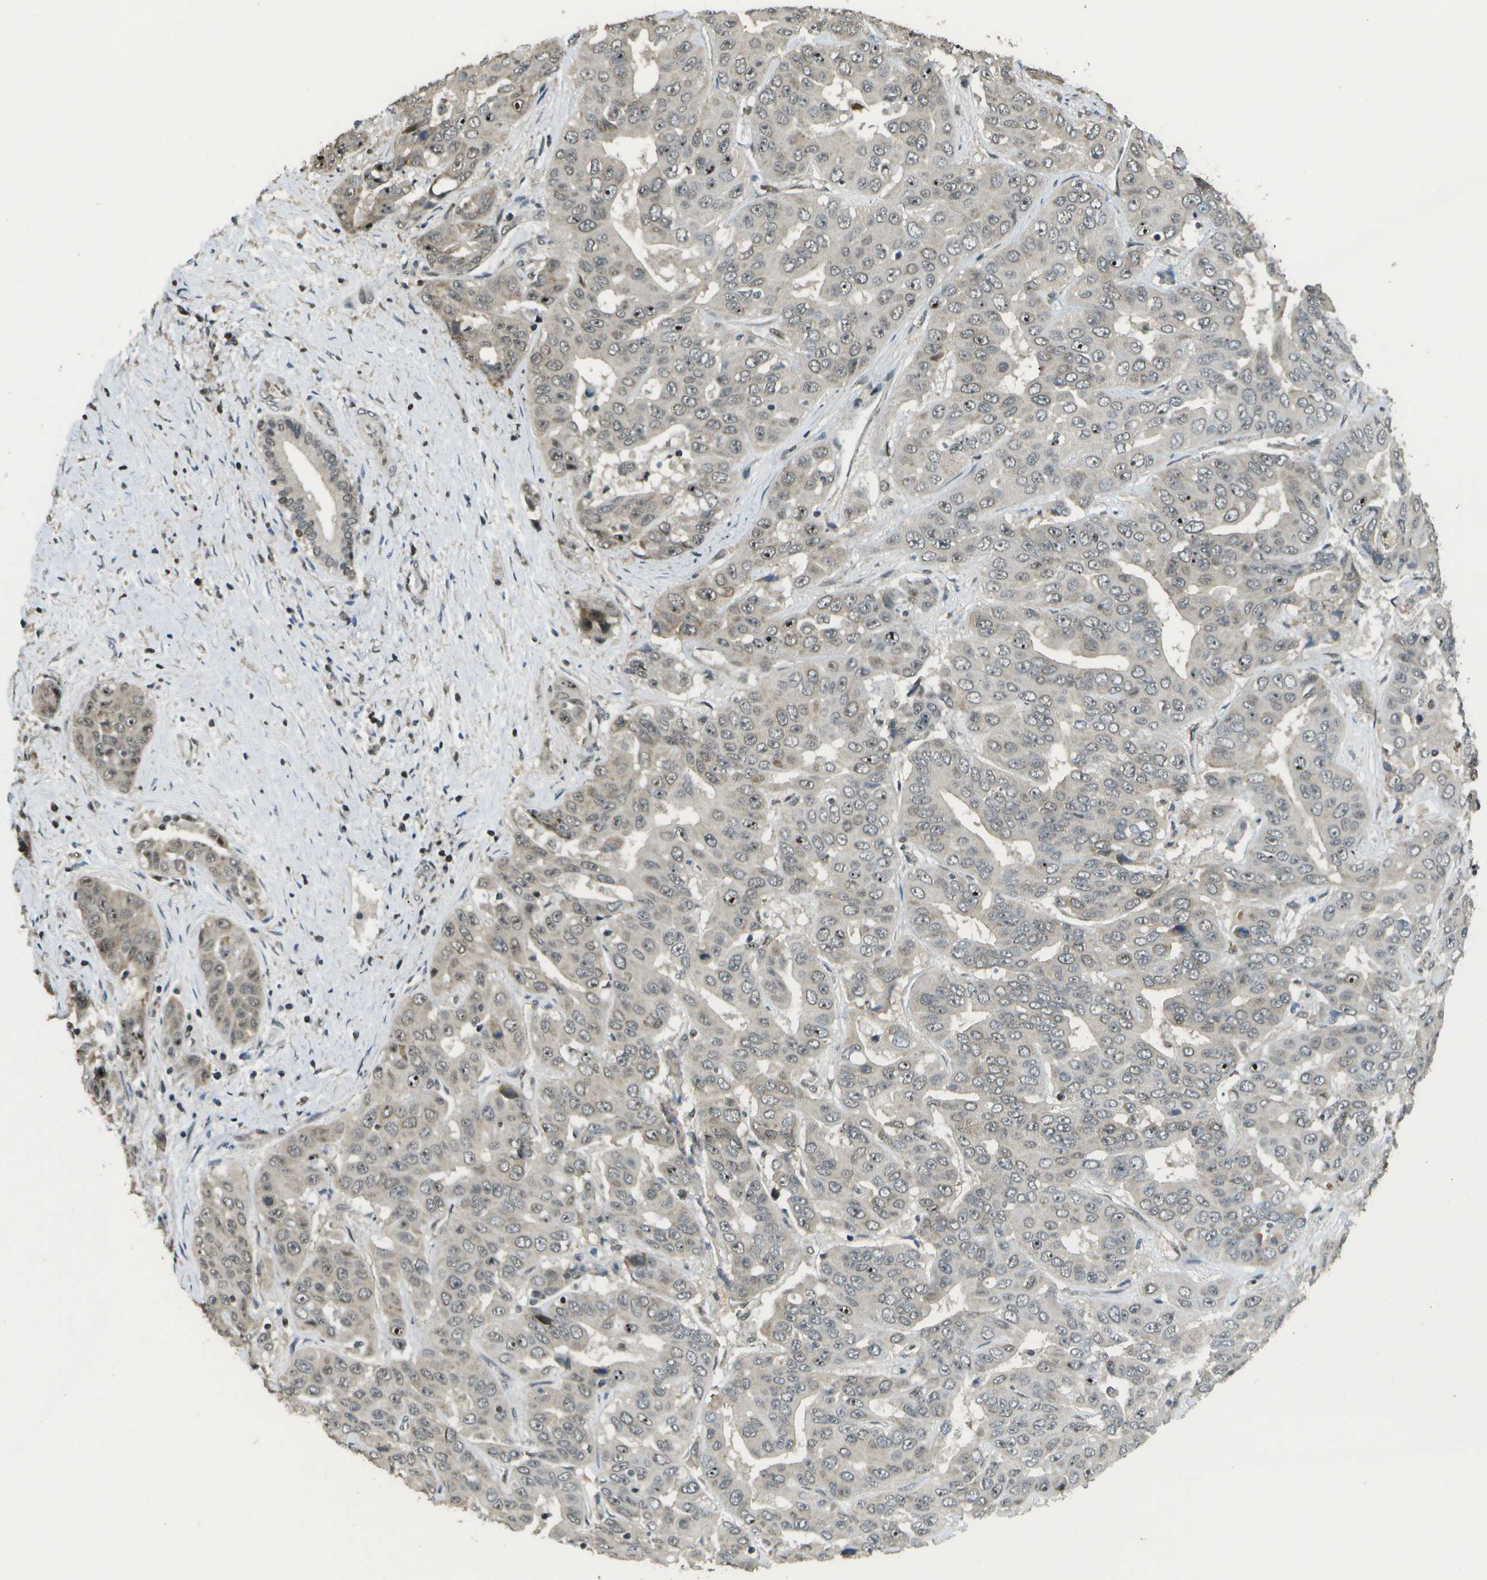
{"staining": {"intensity": "strong", "quantity": "<25%", "location": "nuclear"}, "tissue": "liver cancer", "cell_type": "Tumor cells", "image_type": "cancer", "snomed": [{"axis": "morphology", "description": "Cholangiocarcinoma"}, {"axis": "topography", "description": "Liver"}], "caption": "Protein analysis of cholangiocarcinoma (liver) tissue reveals strong nuclear expression in approximately <25% of tumor cells. The protein of interest is shown in brown color, while the nuclei are stained blue.", "gene": "KAT5", "patient": {"sex": "female", "age": 52}}